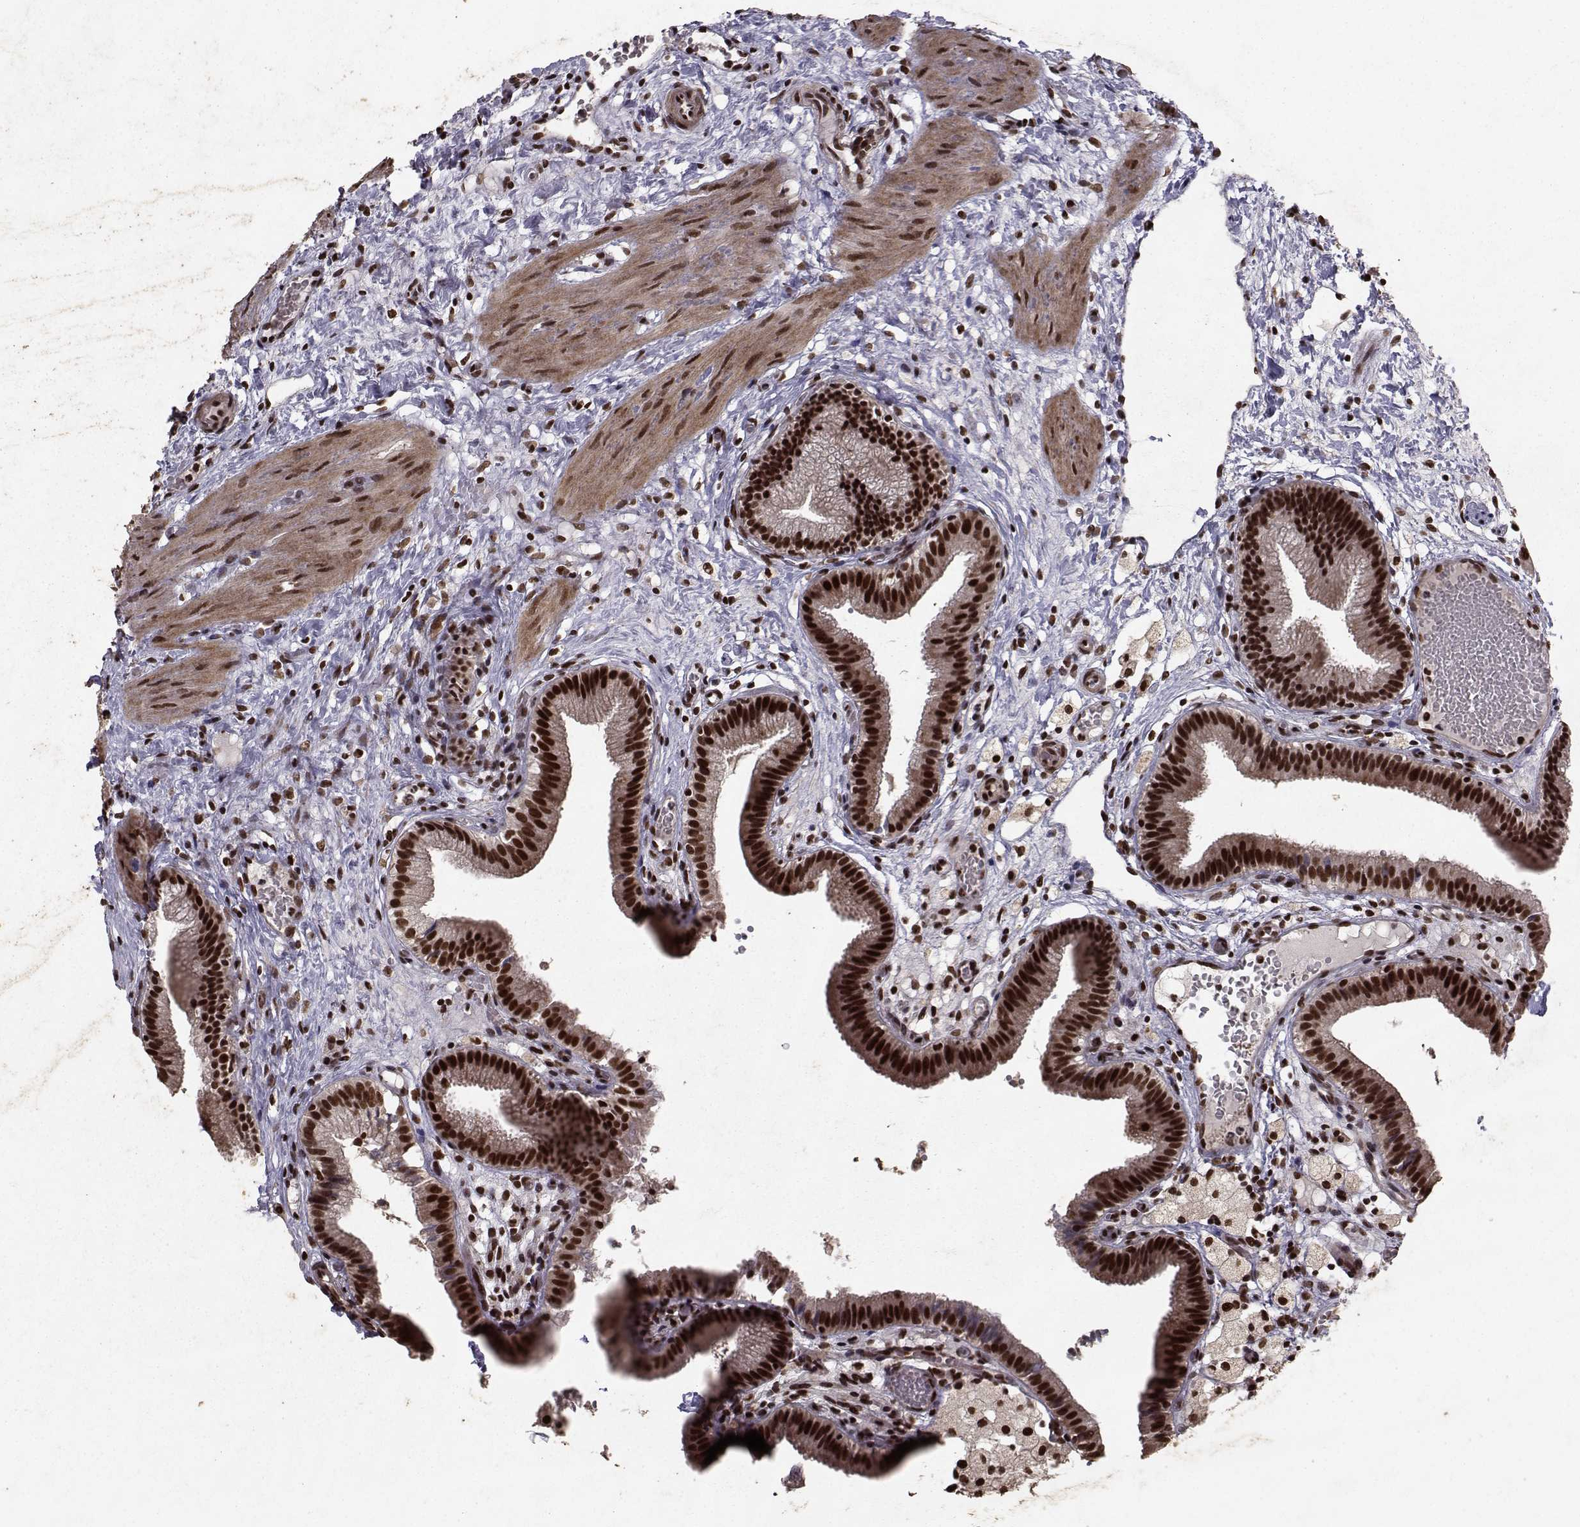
{"staining": {"intensity": "strong", "quantity": ">75%", "location": "cytoplasmic/membranous,nuclear"}, "tissue": "gallbladder", "cell_type": "Glandular cells", "image_type": "normal", "snomed": [{"axis": "morphology", "description": "Normal tissue, NOS"}, {"axis": "topography", "description": "Gallbladder"}], "caption": "Immunohistochemical staining of unremarkable human gallbladder displays >75% levels of strong cytoplasmic/membranous,nuclear protein expression in approximately >75% of glandular cells. (DAB (3,3'-diaminobenzidine) IHC with brightfield microscopy, high magnification).", "gene": "SF1", "patient": {"sex": "female", "age": 24}}